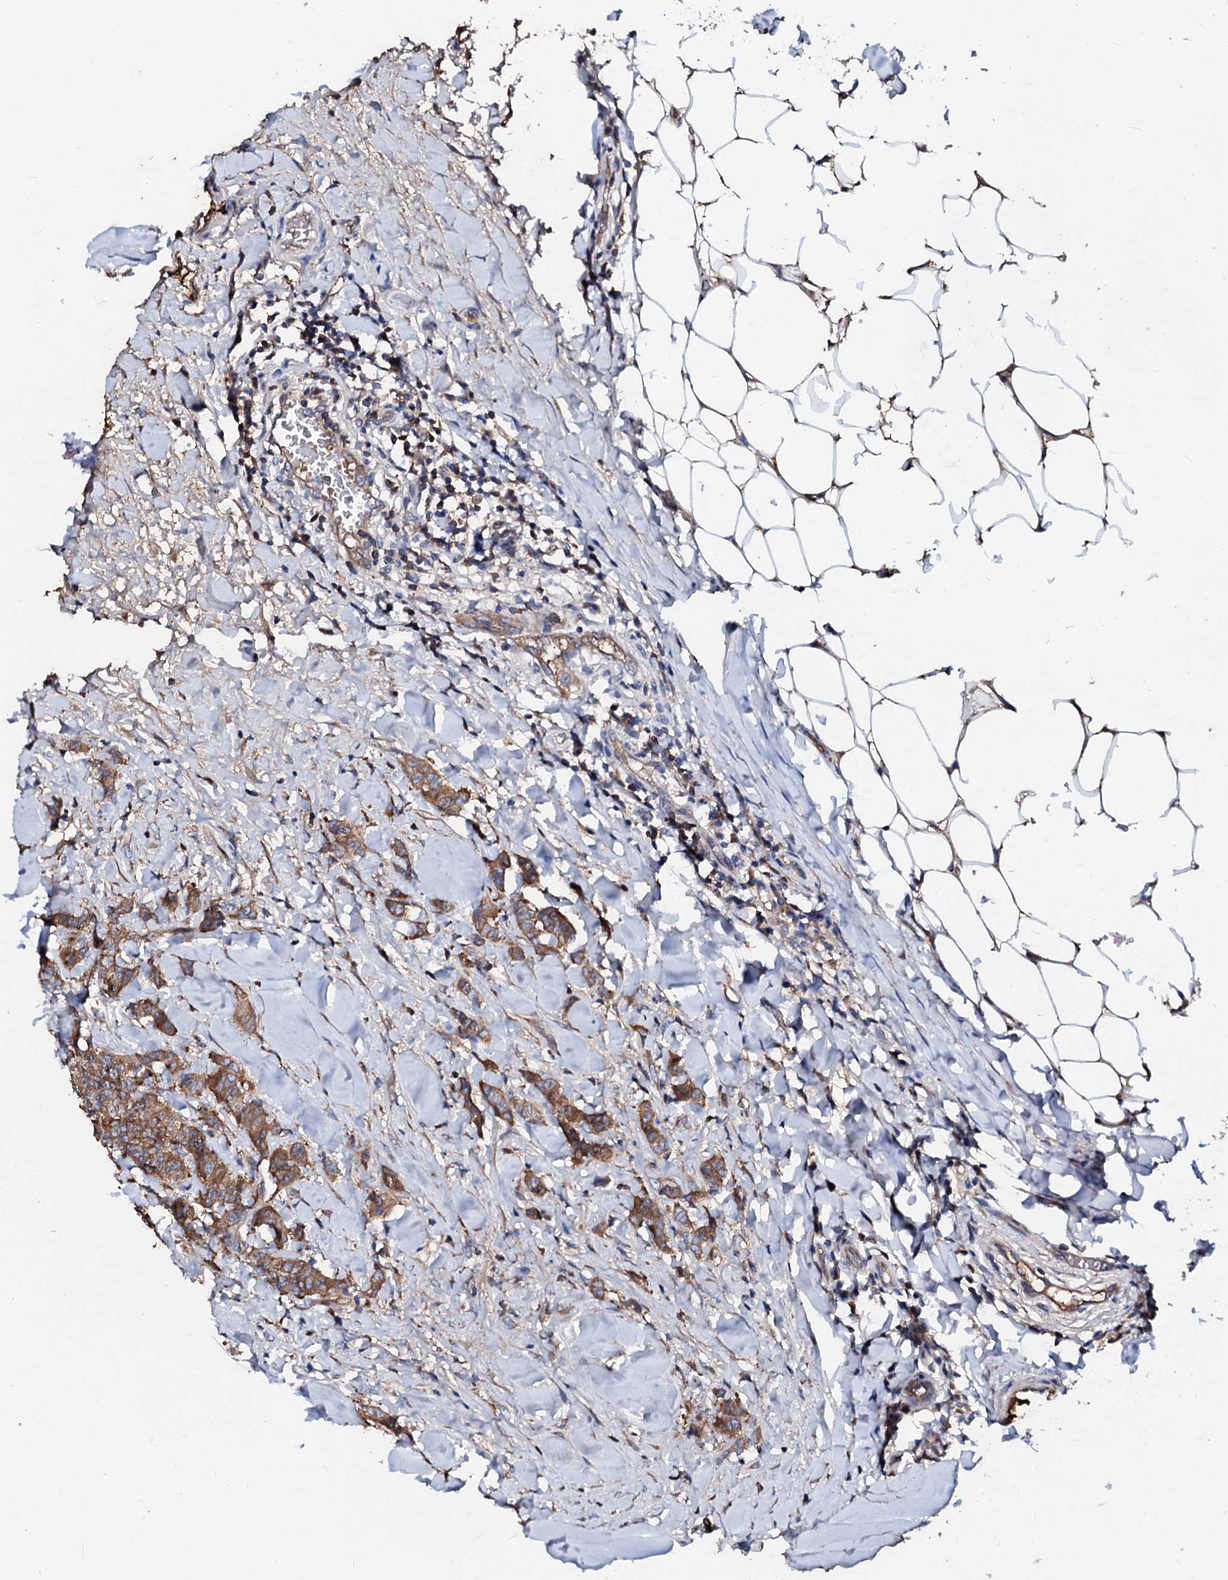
{"staining": {"intensity": "moderate", "quantity": ">75%", "location": "cytoplasmic/membranous"}, "tissue": "breast cancer", "cell_type": "Tumor cells", "image_type": "cancer", "snomed": [{"axis": "morphology", "description": "Duct carcinoma"}, {"axis": "topography", "description": "Breast"}], "caption": "Breast intraductal carcinoma tissue exhibits moderate cytoplasmic/membranous staining in about >75% of tumor cells, visualized by immunohistochemistry.", "gene": "CSKMT", "patient": {"sex": "female", "age": 40}}